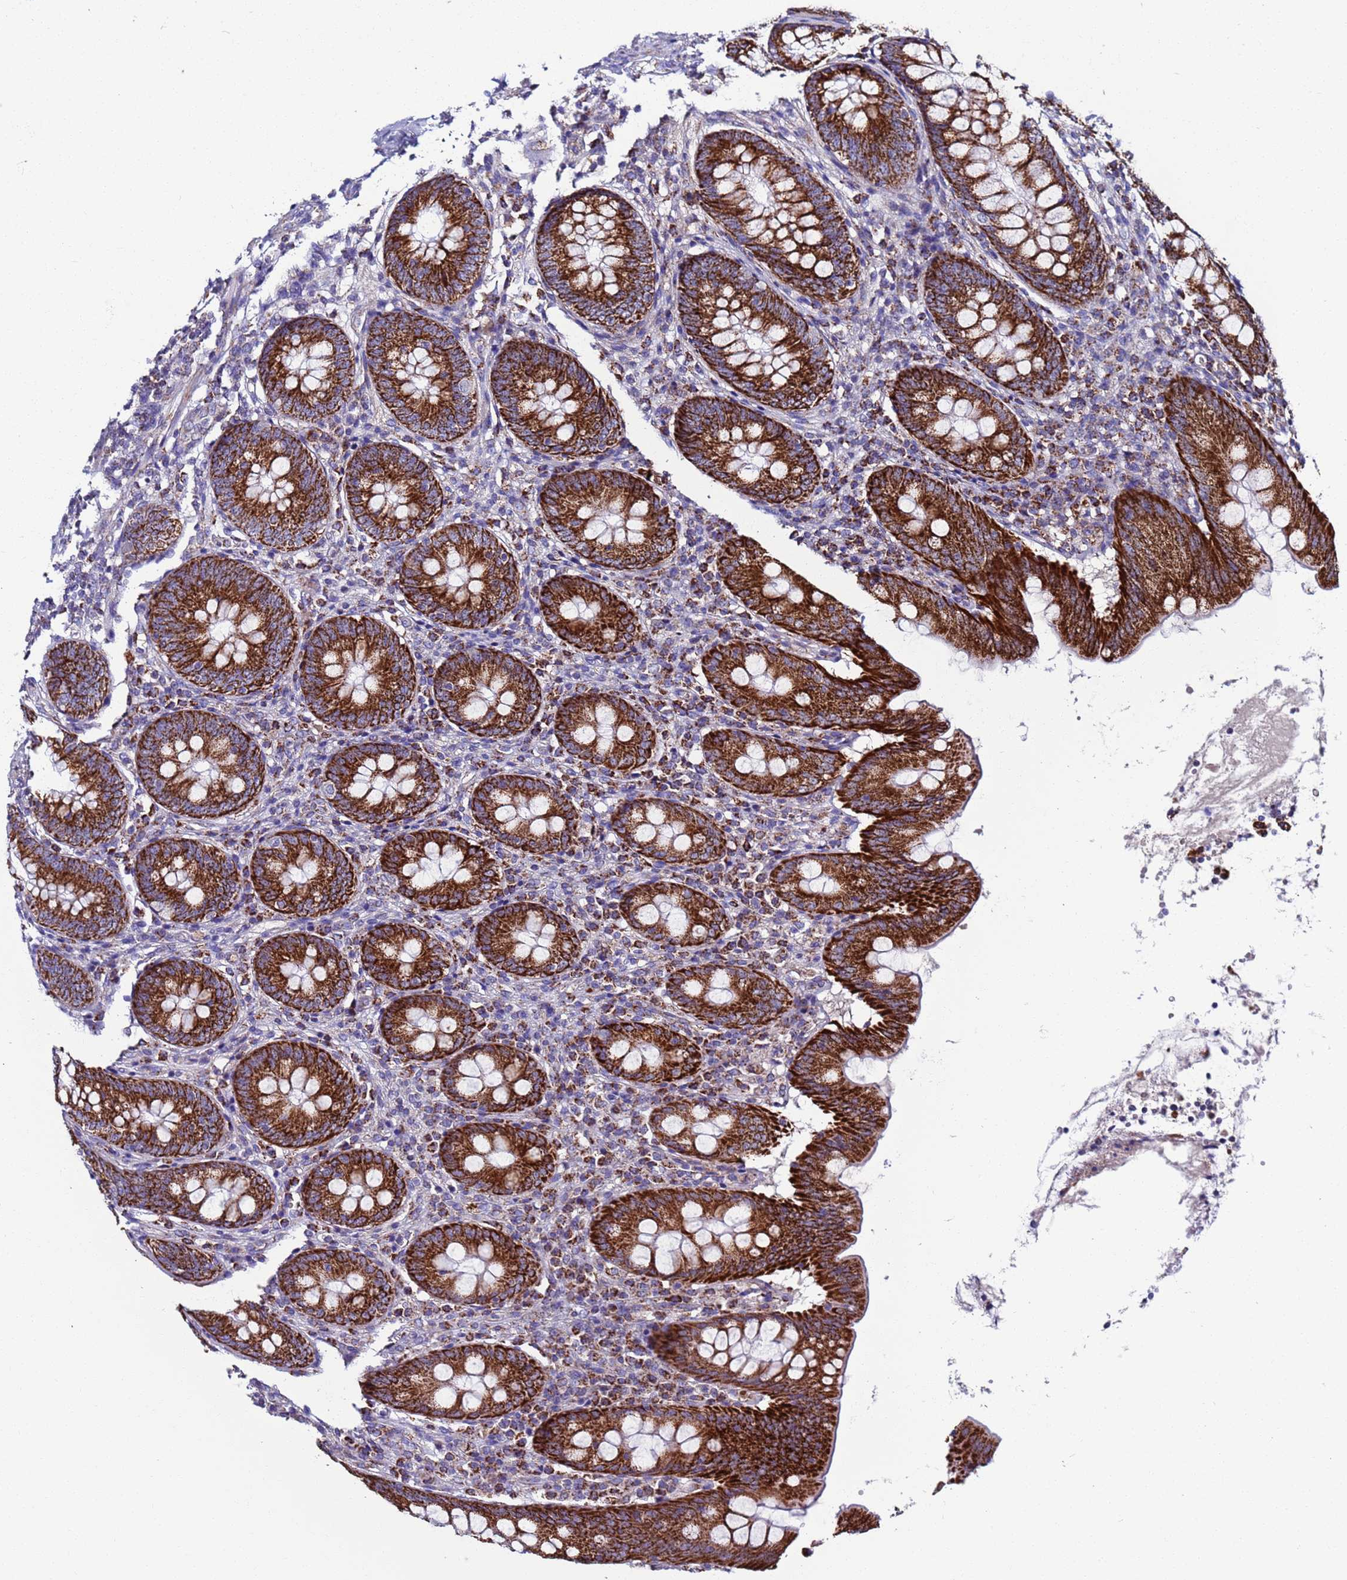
{"staining": {"intensity": "strong", "quantity": ">75%", "location": "cytoplasmic/membranous"}, "tissue": "appendix", "cell_type": "Glandular cells", "image_type": "normal", "snomed": [{"axis": "morphology", "description": "Normal tissue, NOS"}, {"axis": "topography", "description": "Appendix"}], "caption": "Protein staining demonstrates strong cytoplasmic/membranous expression in about >75% of glandular cells in normal appendix.", "gene": "ZBTB39", "patient": {"sex": "female", "age": 54}}